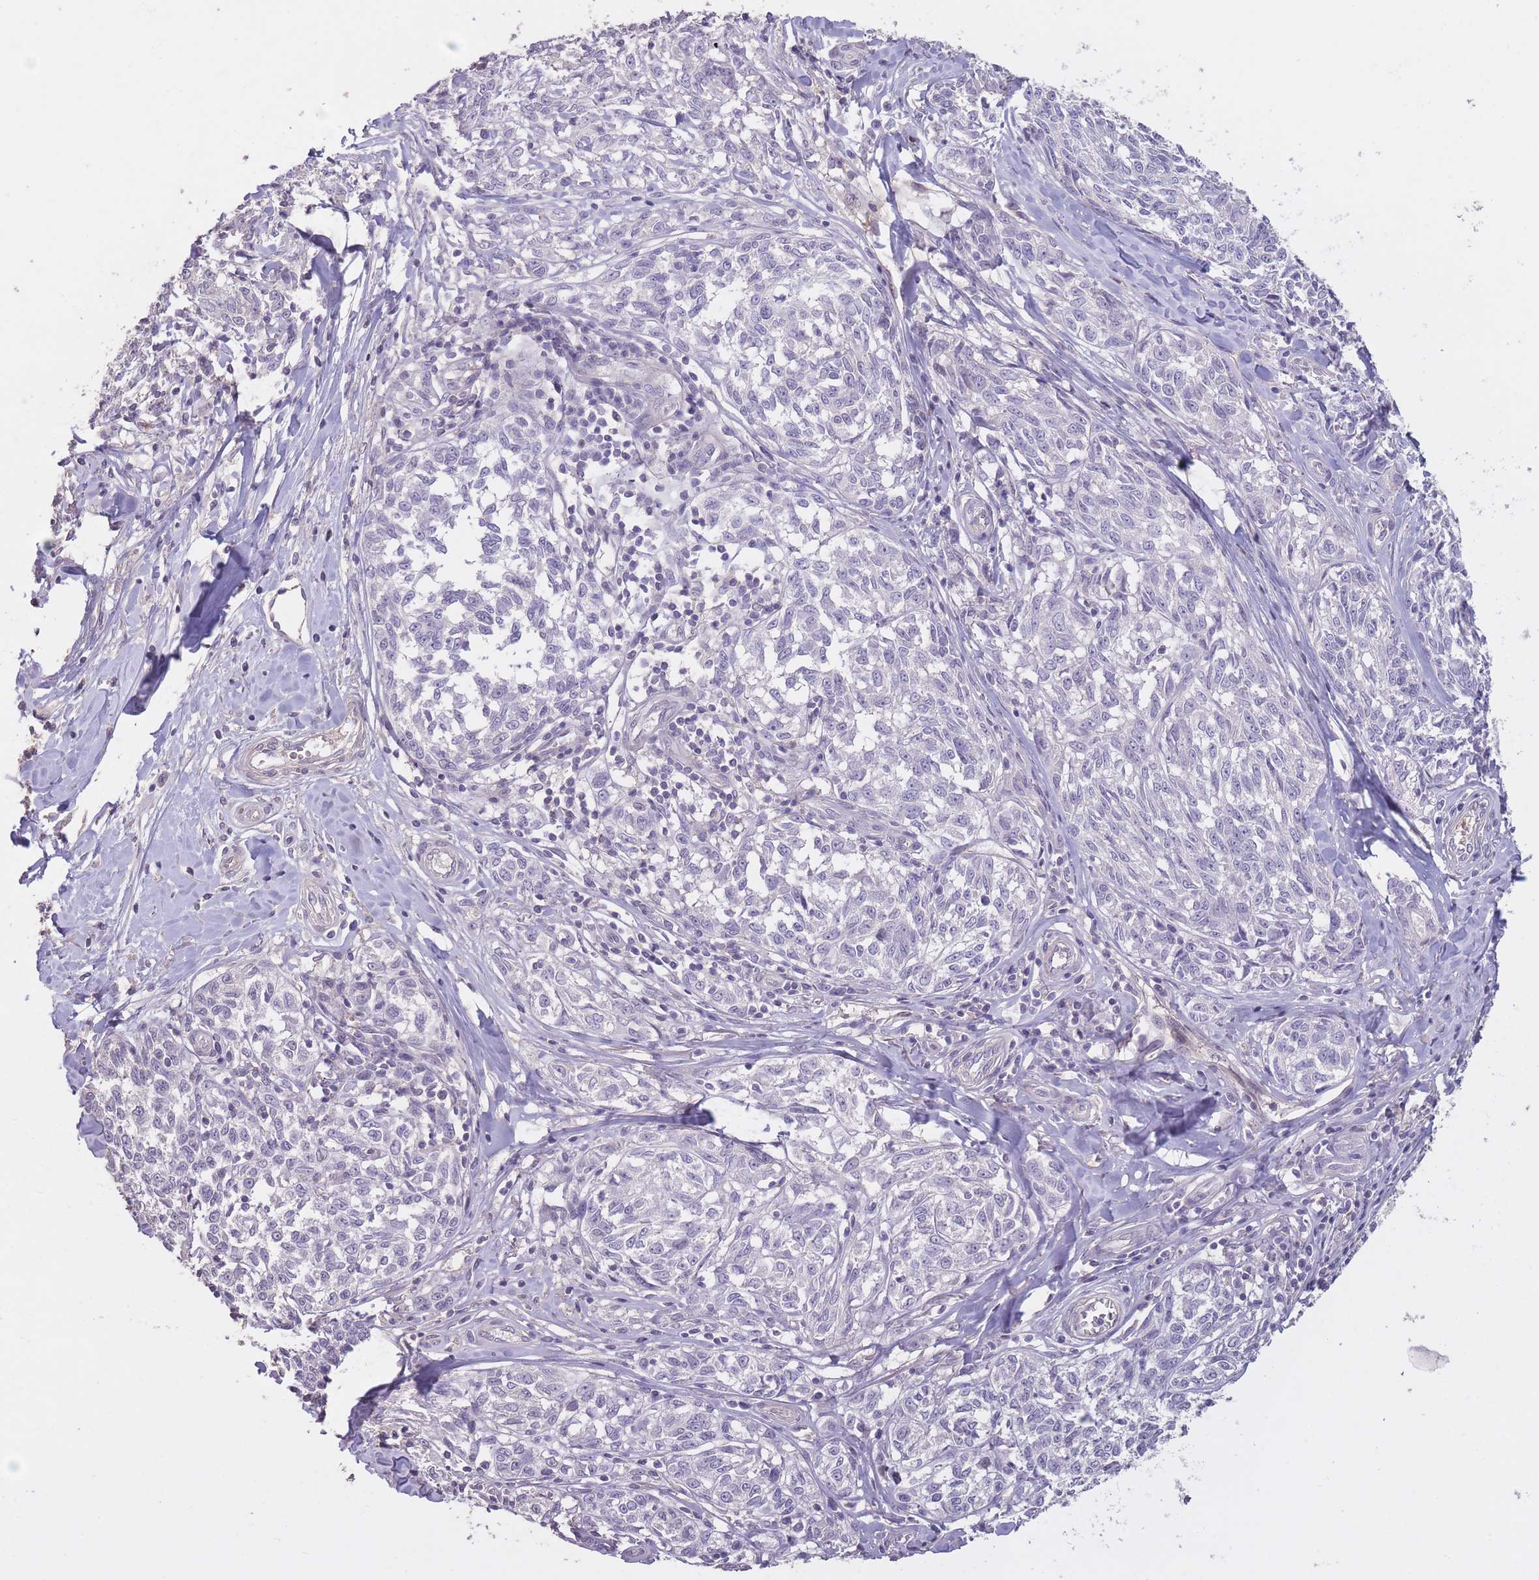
{"staining": {"intensity": "negative", "quantity": "none", "location": "none"}, "tissue": "melanoma", "cell_type": "Tumor cells", "image_type": "cancer", "snomed": [{"axis": "morphology", "description": "Normal tissue, NOS"}, {"axis": "morphology", "description": "Malignant melanoma, NOS"}, {"axis": "topography", "description": "Skin"}], "caption": "Photomicrograph shows no significant protein expression in tumor cells of malignant melanoma.", "gene": "RSPH10B", "patient": {"sex": "female", "age": 64}}